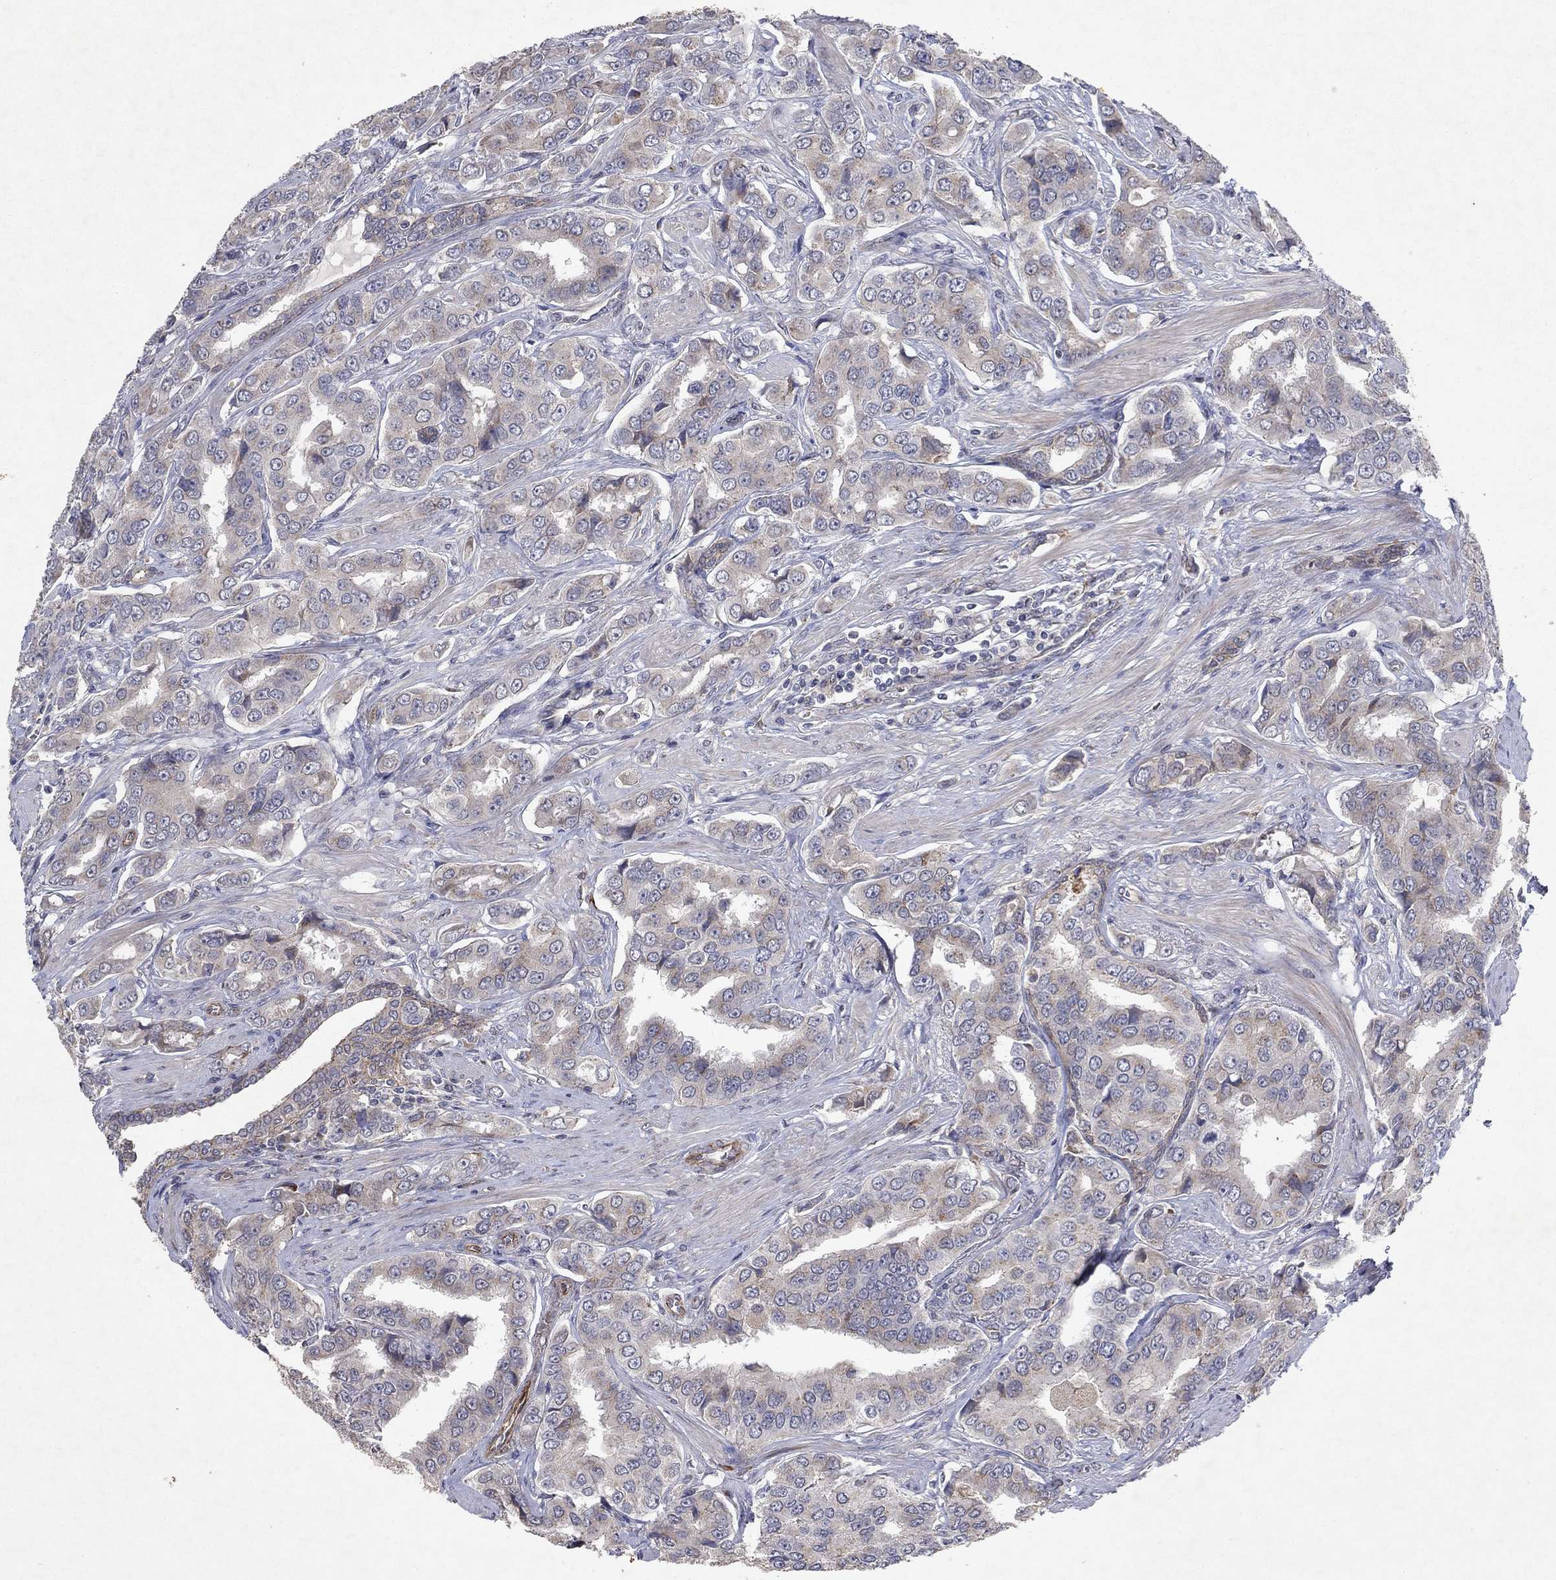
{"staining": {"intensity": "weak", "quantity": "25%-75%", "location": "cytoplasmic/membranous"}, "tissue": "prostate cancer", "cell_type": "Tumor cells", "image_type": "cancer", "snomed": [{"axis": "morphology", "description": "Adenocarcinoma, NOS"}, {"axis": "topography", "description": "Prostate and seminal vesicle, NOS"}, {"axis": "topography", "description": "Prostate"}], "caption": "High-power microscopy captured an IHC histopathology image of prostate cancer (adenocarcinoma), revealing weak cytoplasmic/membranous positivity in about 25%-75% of tumor cells.", "gene": "FRG1", "patient": {"sex": "male", "age": 69}}